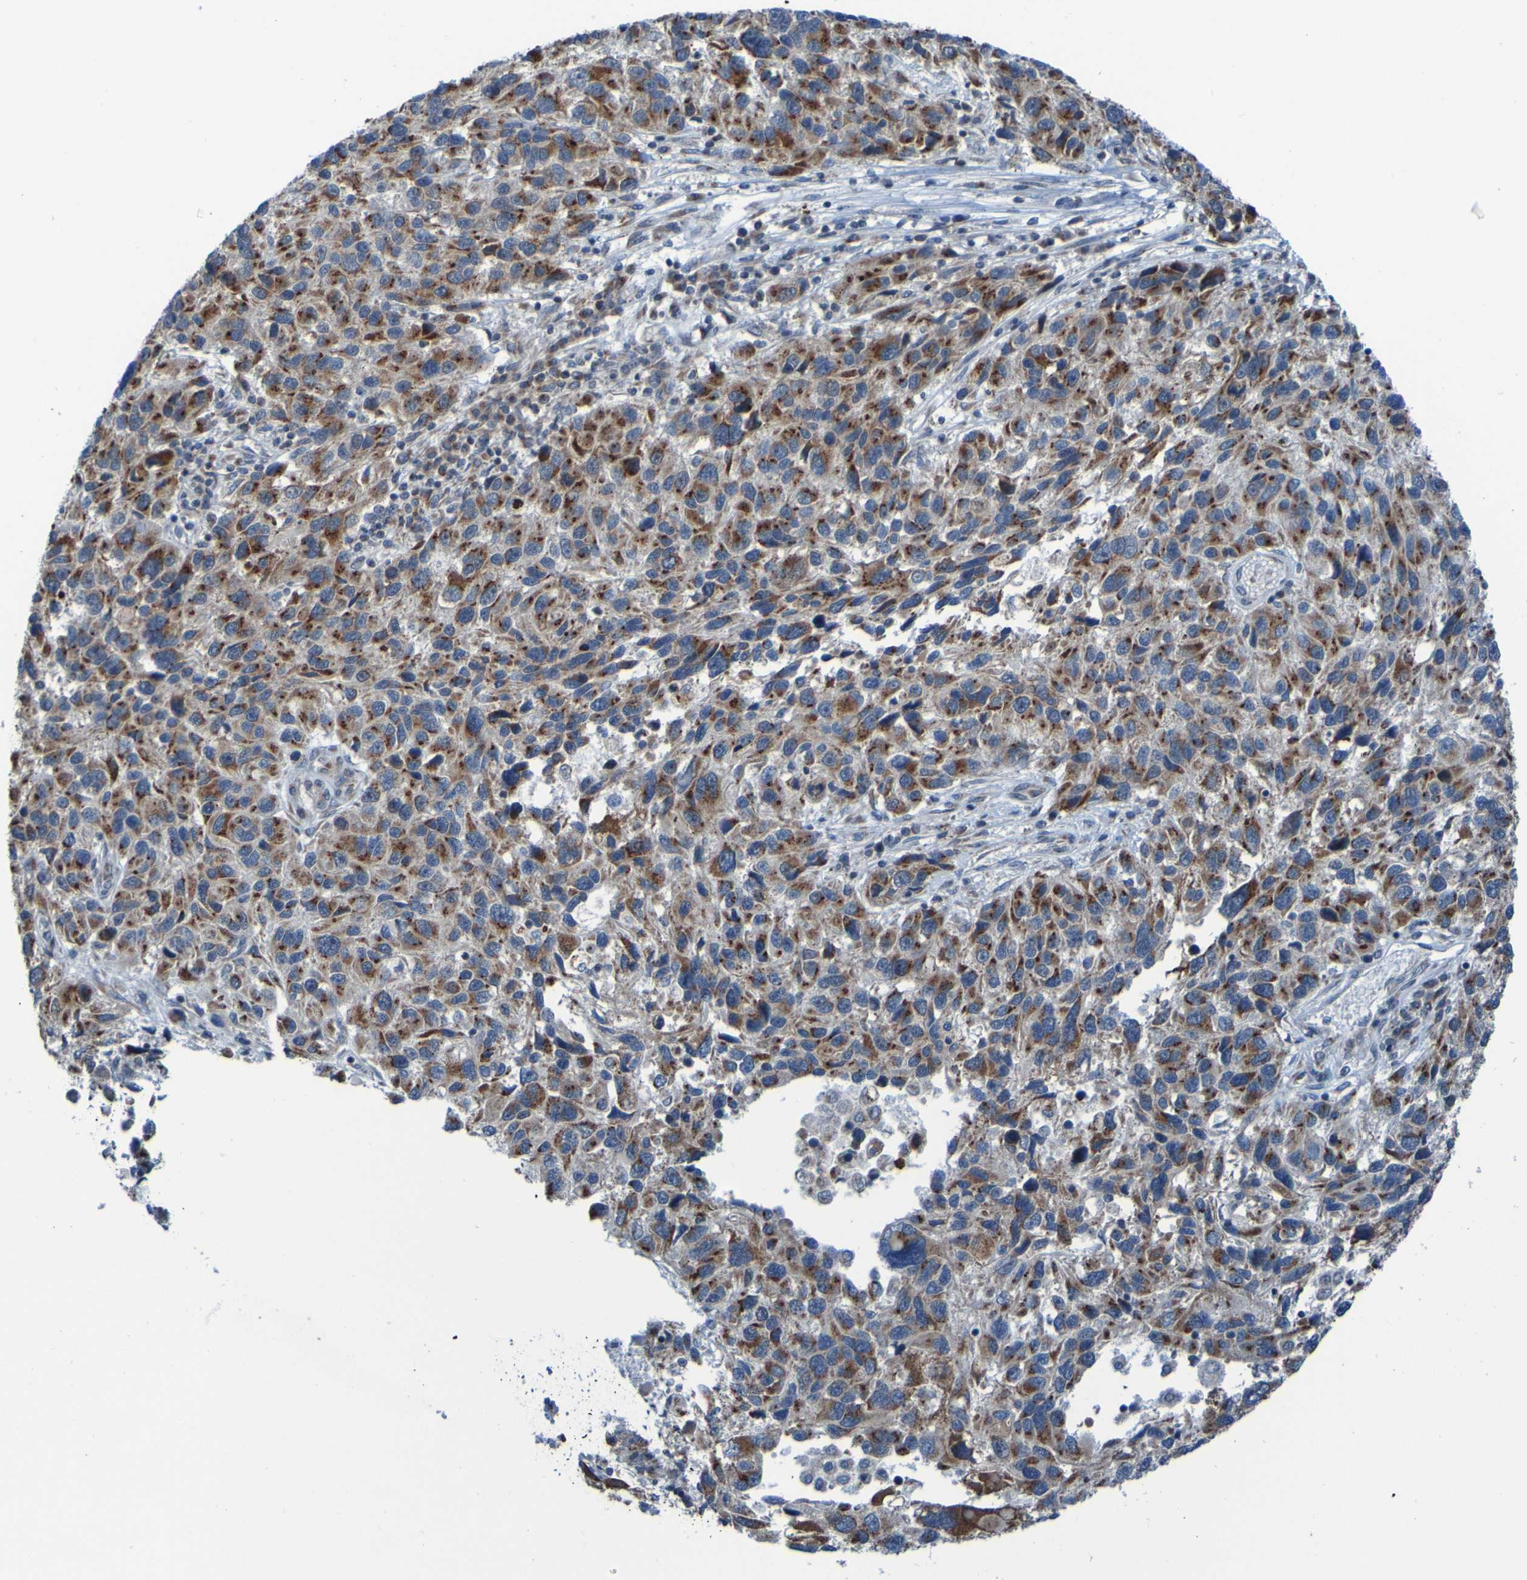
{"staining": {"intensity": "strong", "quantity": "25%-75%", "location": "cytoplasmic/membranous"}, "tissue": "melanoma", "cell_type": "Tumor cells", "image_type": "cancer", "snomed": [{"axis": "morphology", "description": "Malignant melanoma, NOS"}, {"axis": "topography", "description": "Skin"}], "caption": "Tumor cells show strong cytoplasmic/membranous staining in approximately 25%-75% of cells in malignant melanoma. (brown staining indicates protein expression, while blue staining denotes nuclei).", "gene": "UNG", "patient": {"sex": "male", "age": 53}}